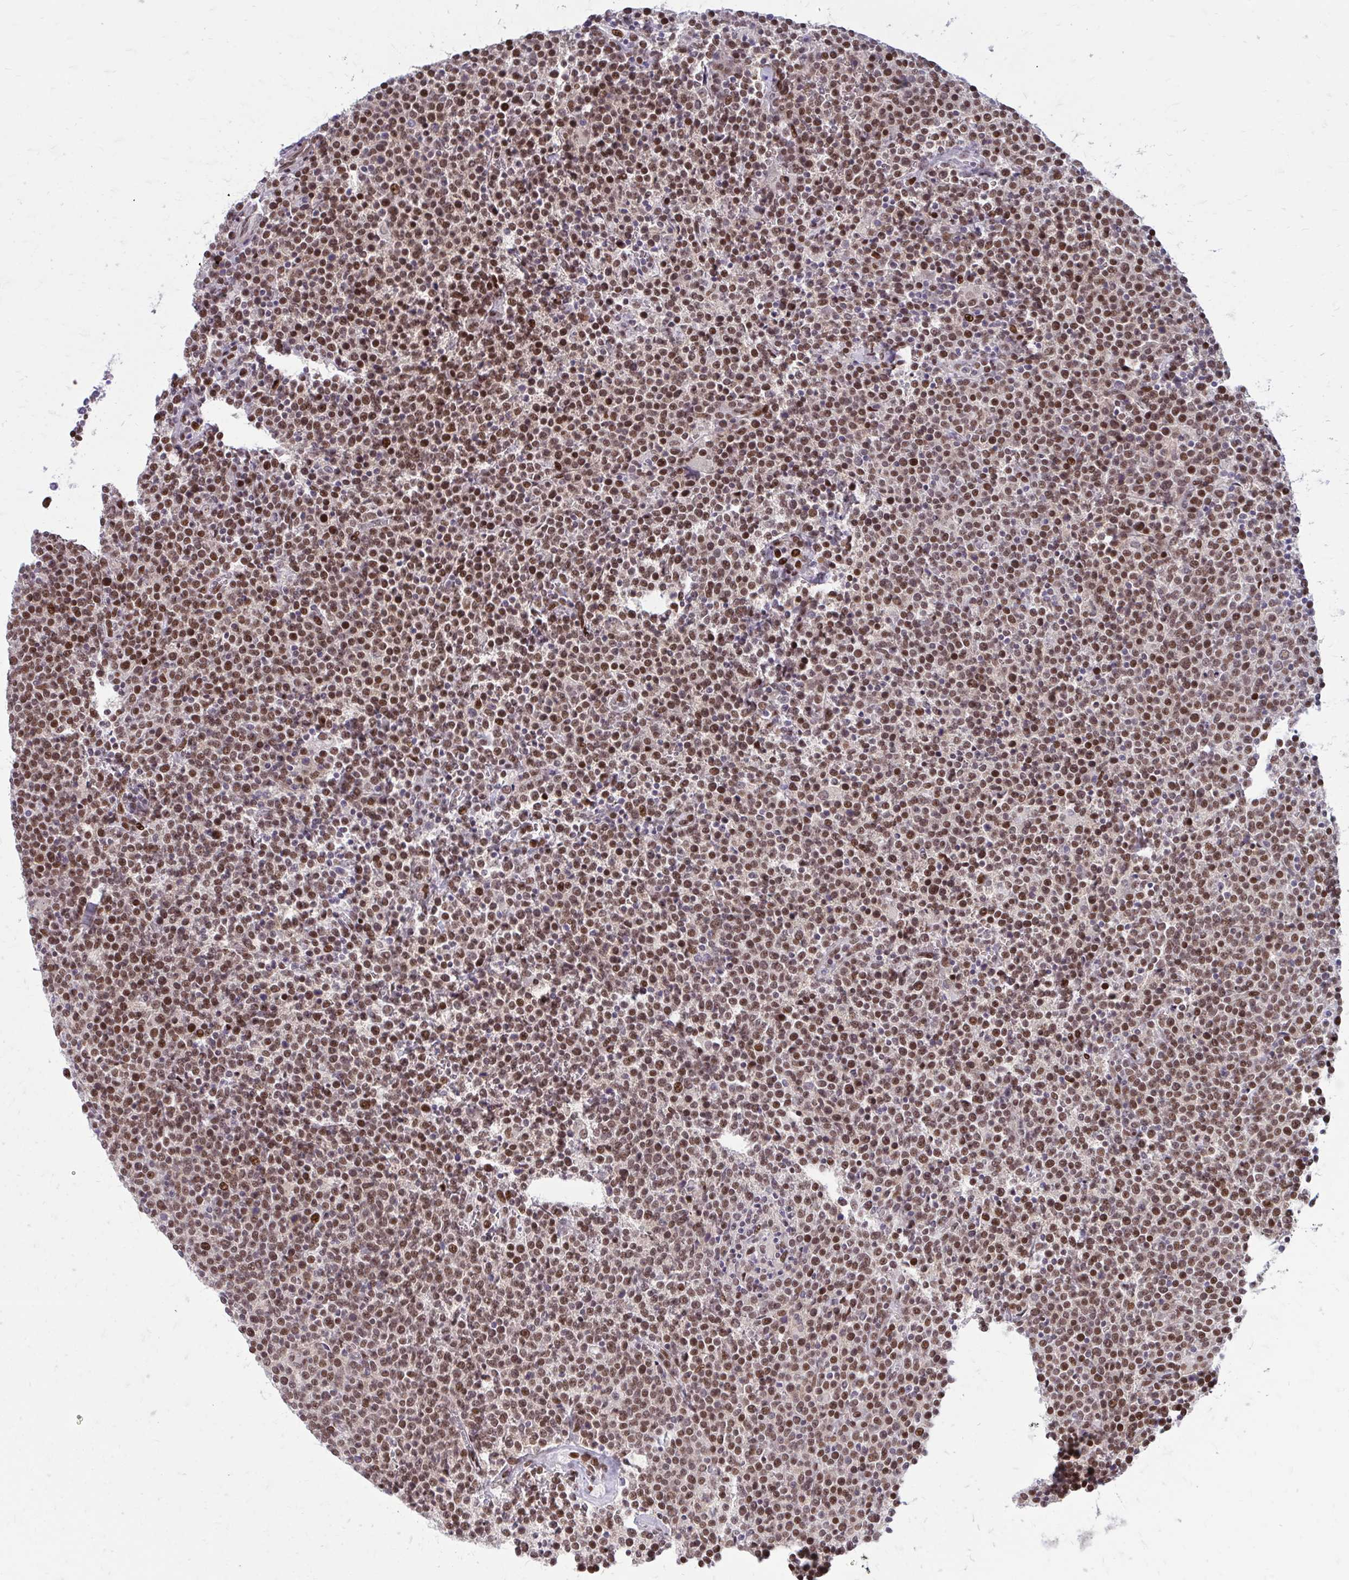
{"staining": {"intensity": "moderate", "quantity": ">75%", "location": "nuclear"}, "tissue": "lymphoma", "cell_type": "Tumor cells", "image_type": "cancer", "snomed": [{"axis": "morphology", "description": "Malignant lymphoma, non-Hodgkin's type, High grade"}, {"axis": "topography", "description": "Lymph node"}], "caption": "Protein staining reveals moderate nuclear positivity in about >75% of tumor cells in malignant lymphoma, non-Hodgkin's type (high-grade).", "gene": "PSME4", "patient": {"sex": "male", "age": 61}}